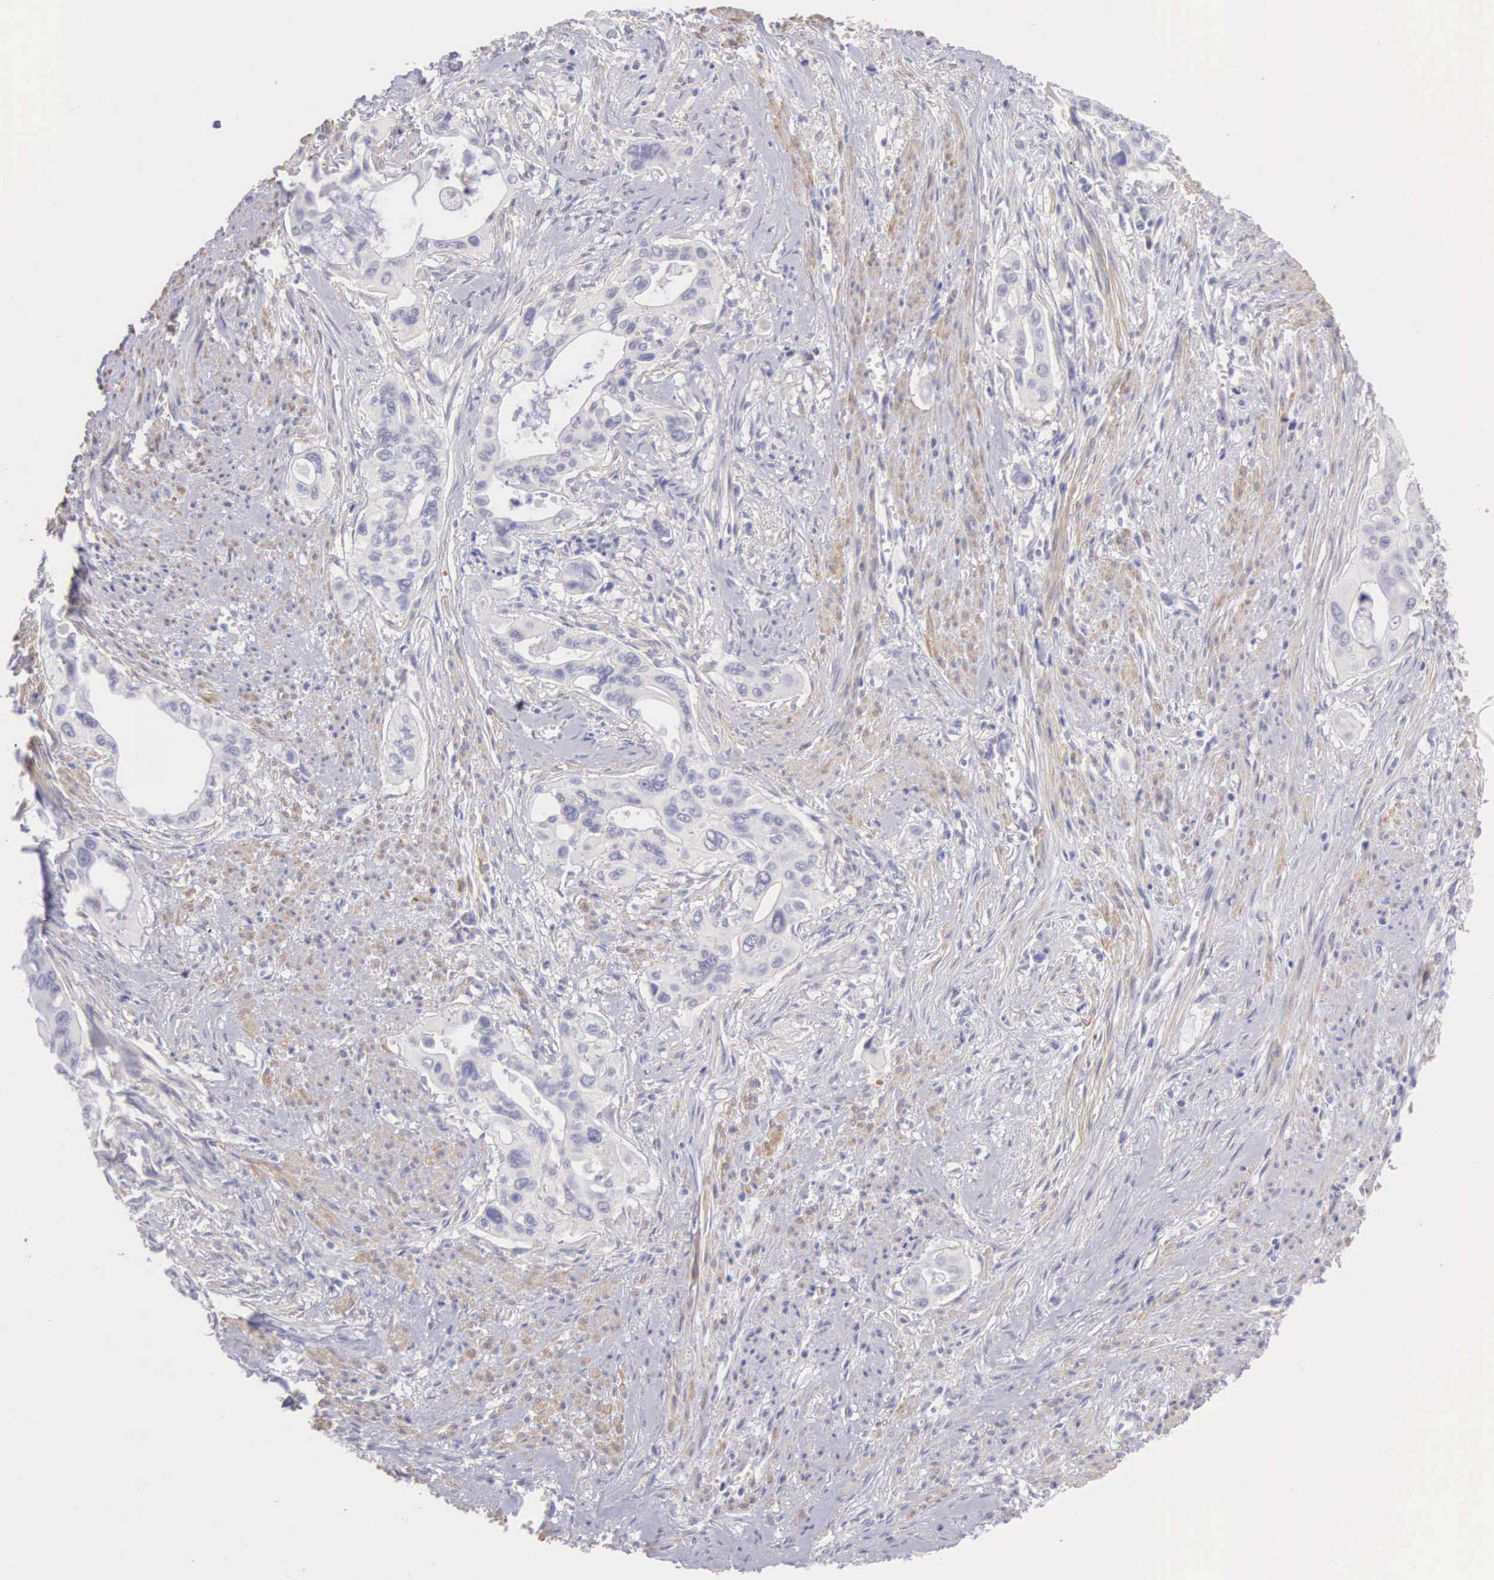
{"staining": {"intensity": "negative", "quantity": "none", "location": "none"}, "tissue": "pancreatic cancer", "cell_type": "Tumor cells", "image_type": "cancer", "snomed": [{"axis": "morphology", "description": "Adenocarcinoma, NOS"}, {"axis": "topography", "description": "Pancreas"}], "caption": "This is a image of immunohistochemistry staining of adenocarcinoma (pancreatic), which shows no staining in tumor cells.", "gene": "ARFGAP3", "patient": {"sex": "male", "age": 77}}